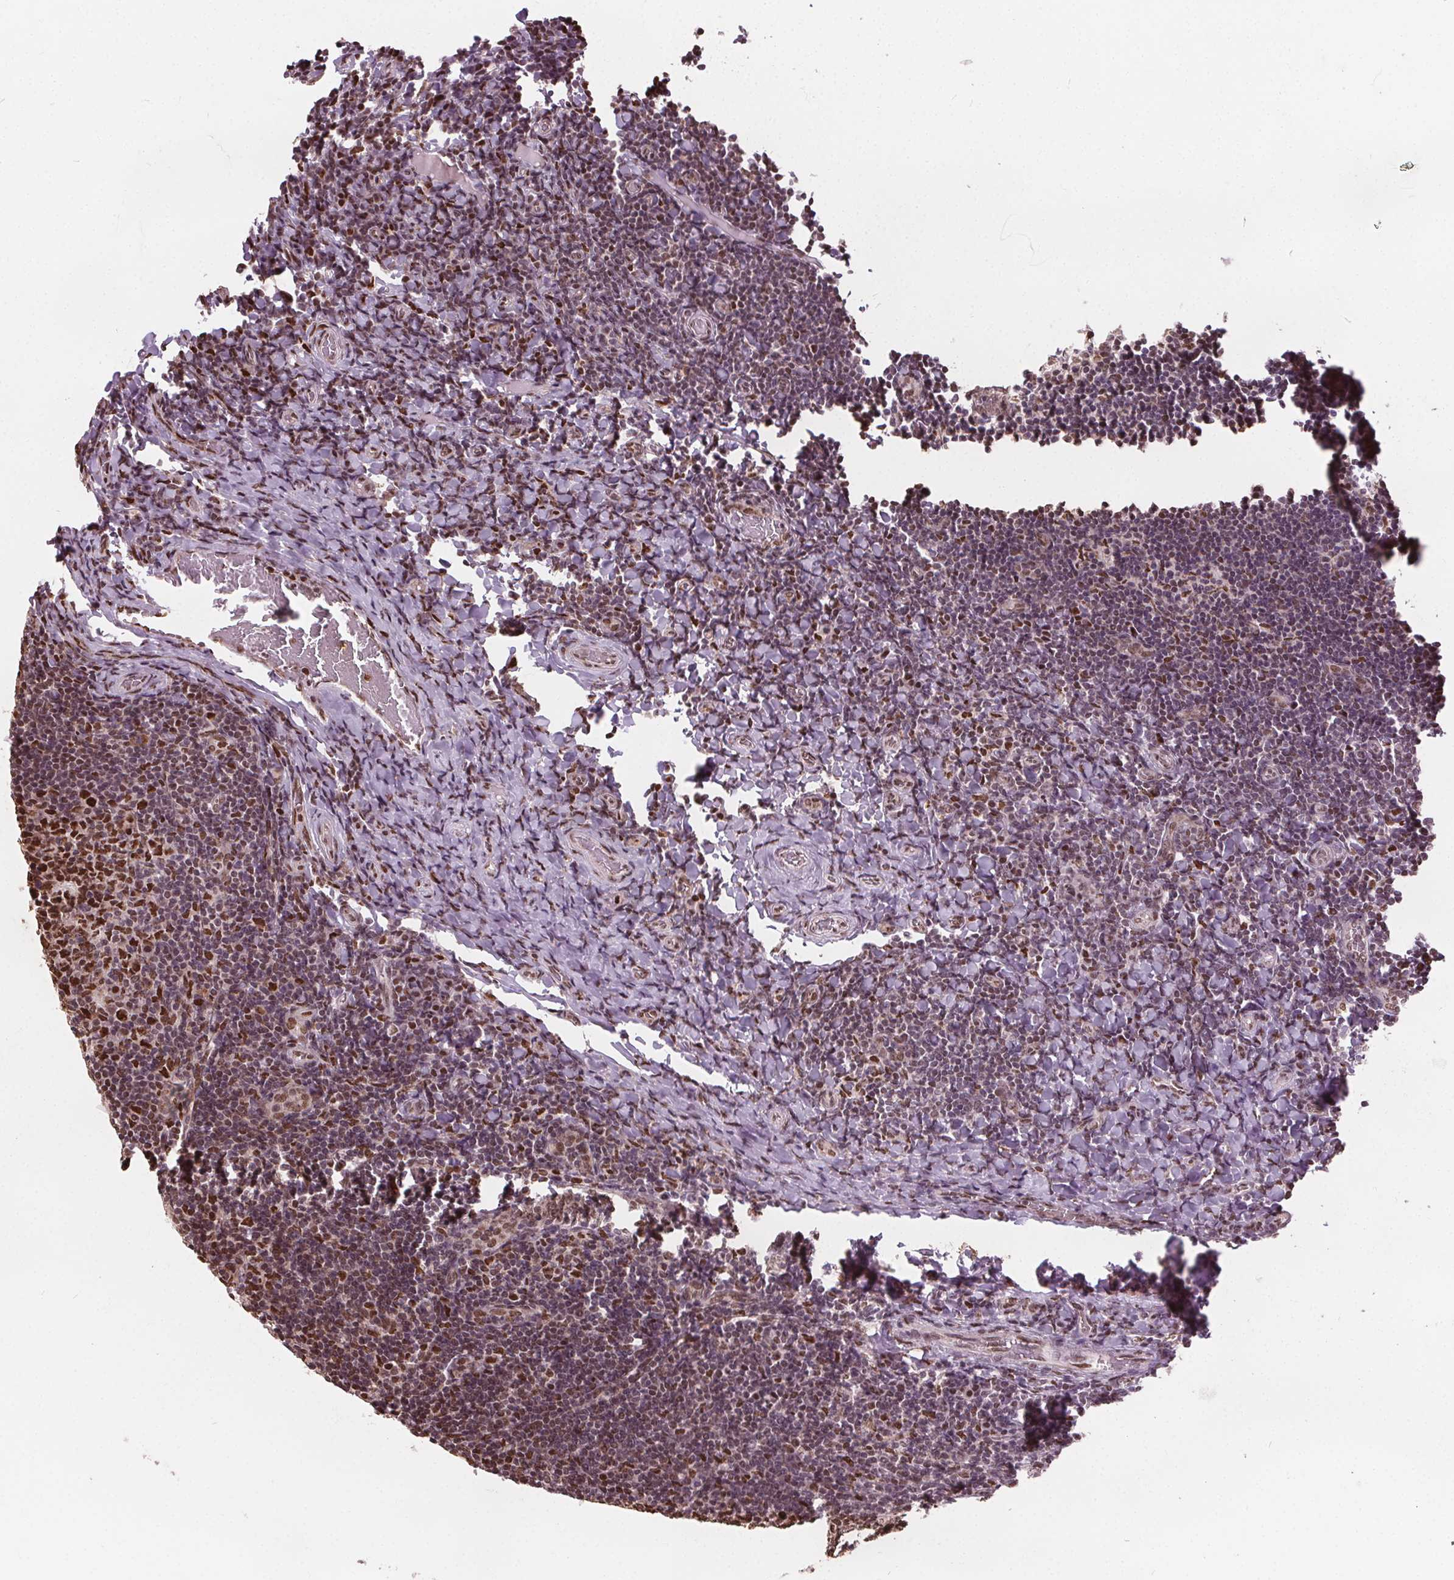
{"staining": {"intensity": "moderate", "quantity": ">75%", "location": "nuclear"}, "tissue": "tonsil", "cell_type": "Germinal center cells", "image_type": "normal", "snomed": [{"axis": "morphology", "description": "Normal tissue, NOS"}, {"axis": "topography", "description": "Tonsil"}], "caption": "An immunohistochemistry (IHC) image of unremarkable tissue is shown. Protein staining in brown shows moderate nuclear positivity in tonsil within germinal center cells.", "gene": "ISLR2", "patient": {"sex": "female", "age": 10}}